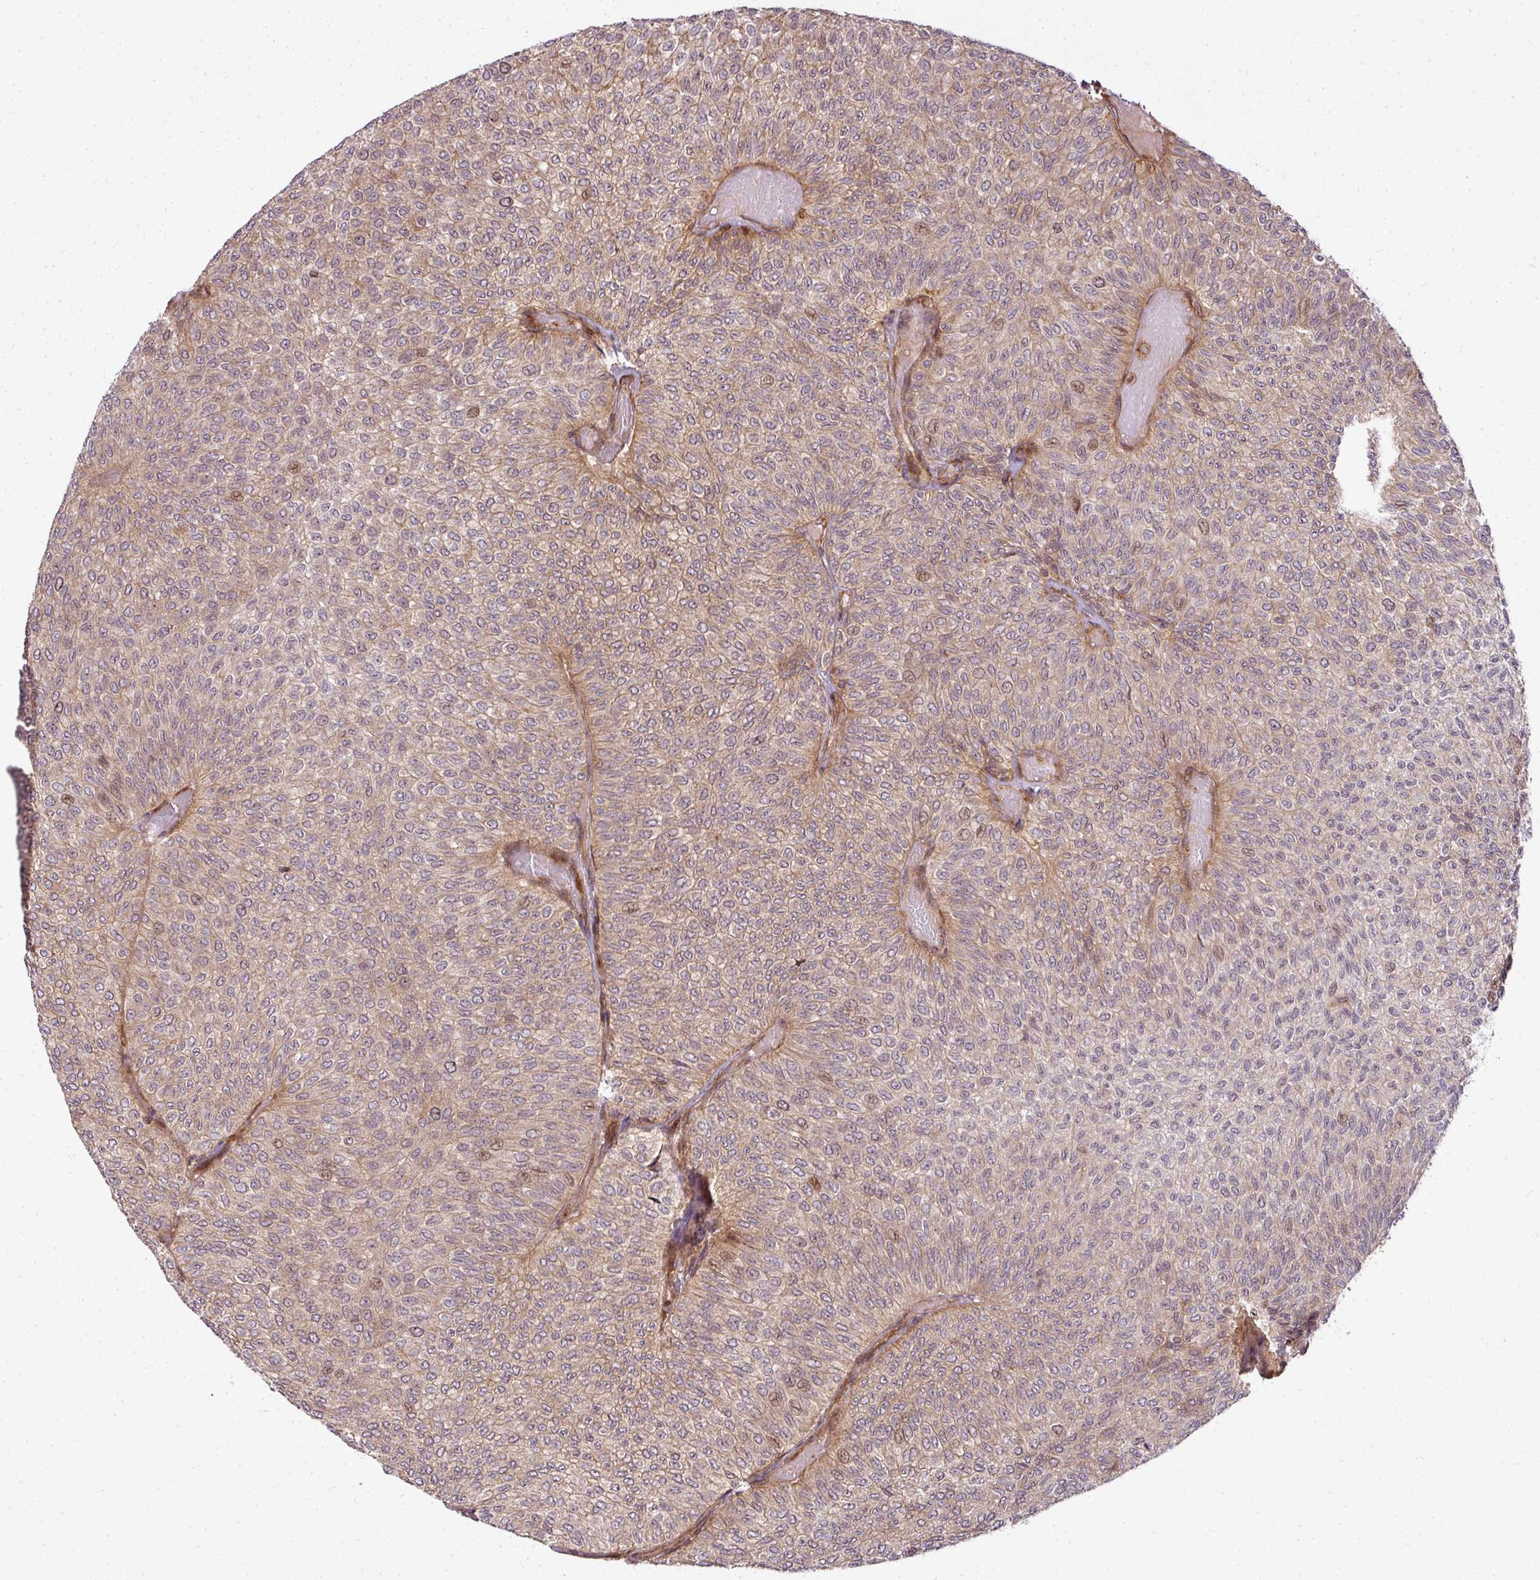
{"staining": {"intensity": "weak", "quantity": "25%-75%", "location": "cytoplasmic/membranous,nuclear"}, "tissue": "urothelial cancer", "cell_type": "Tumor cells", "image_type": "cancer", "snomed": [{"axis": "morphology", "description": "Urothelial carcinoma, Low grade"}, {"axis": "topography", "description": "Urinary bladder"}], "caption": "Immunohistochemical staining of human urothelial carcinoma (low-grade) displays low levels of weak cytoplasmic/membranous and nuclear protein staining in approximately 25%-75% of tumor cells.", "gene": "ATAT1", "patient": {"sex": "male", "age": 78}}